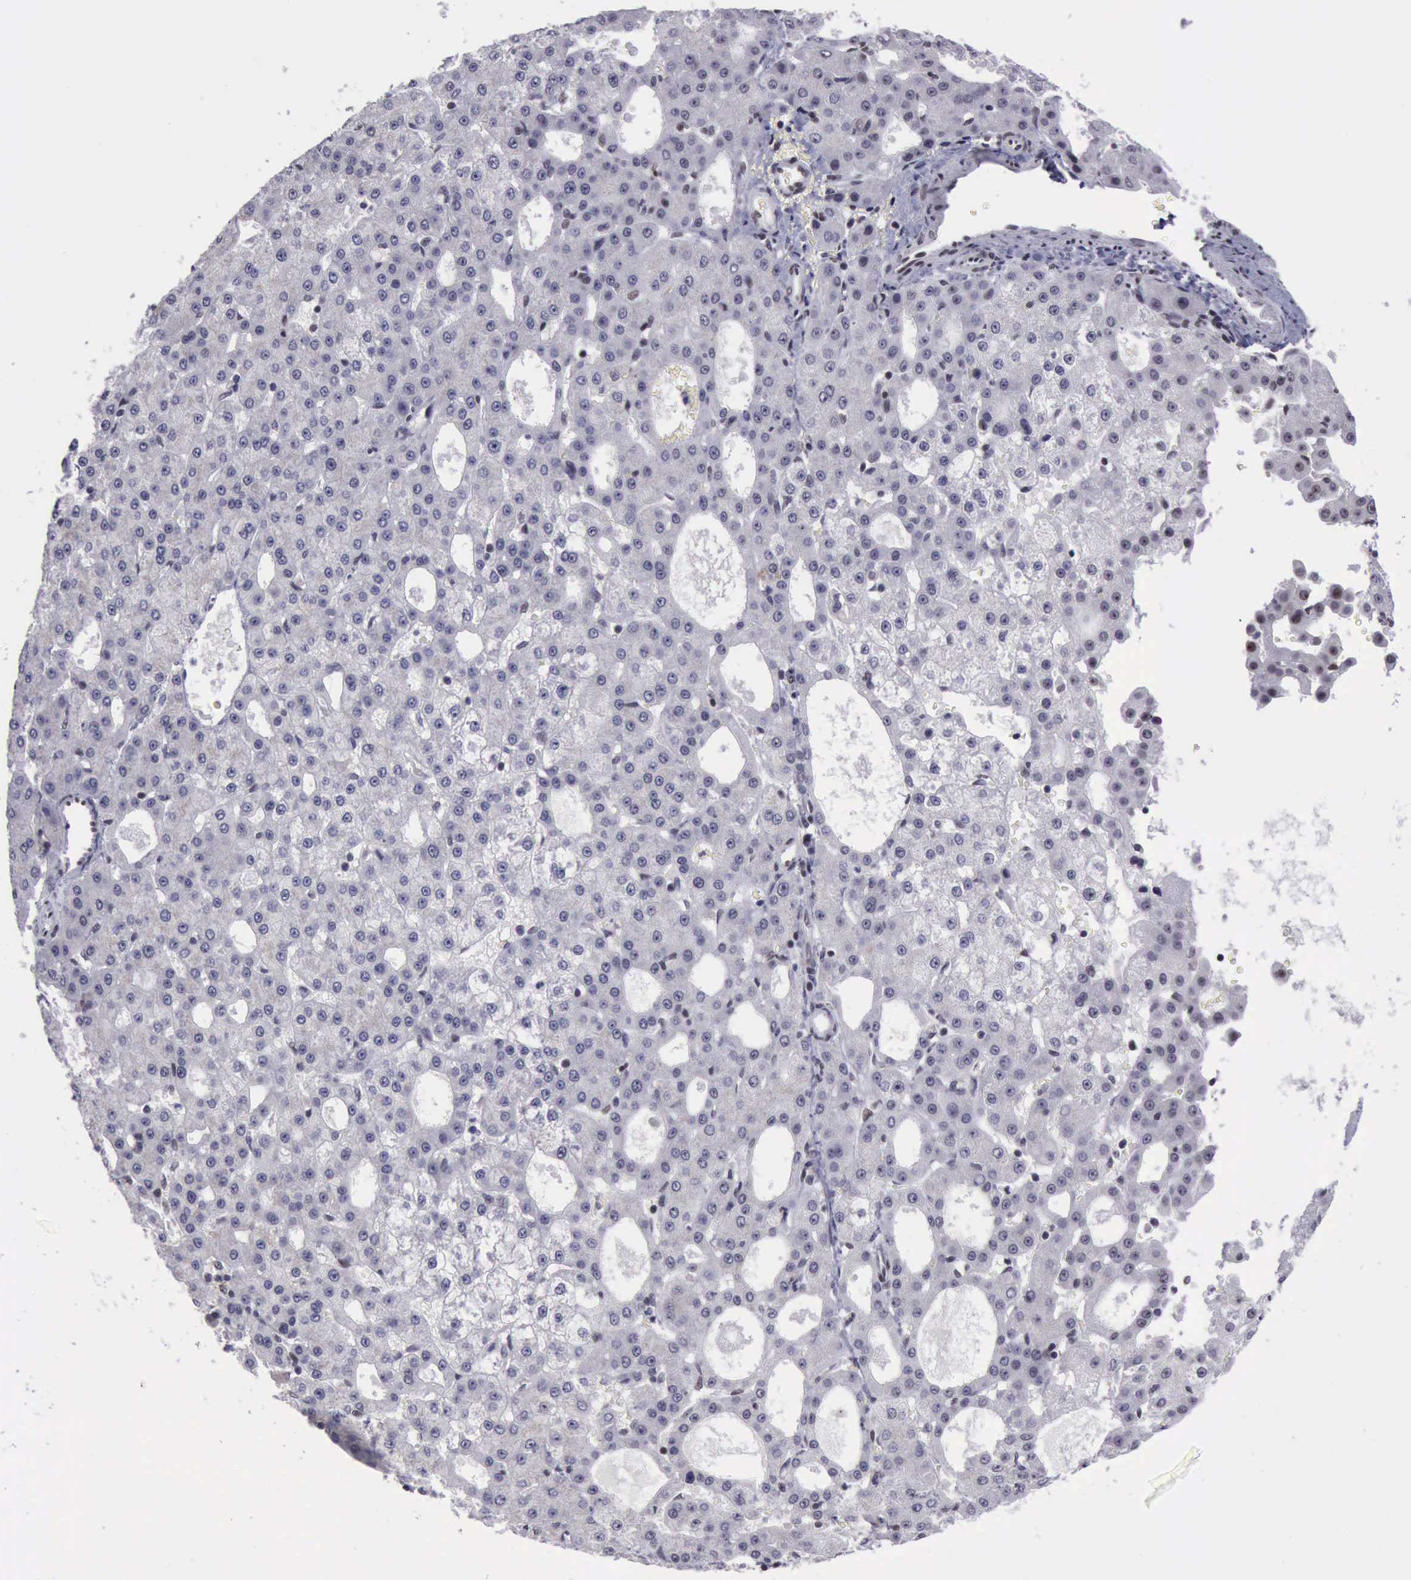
{"staining": {"intensity": "negative", "quantity": "none", "location": "none"}, "tissue": "liver cancer", "cell_type": "Tumor cells", "image_type": "cancer", "snomed": [{"axis": "morphology", "description": "Carcinoma, Hepatocellular, NOS"}, {"axis": "topography", "description": "Liver"}], "caption": "There is no significant positivity in tumor cells of liver cancer (hepatocellular carcinoma). (DAB immunohistochemistry (IHC) with hematoxylin counter stain).", "gene": "YY1", "patient": {"sex": "male", "age": 47}}